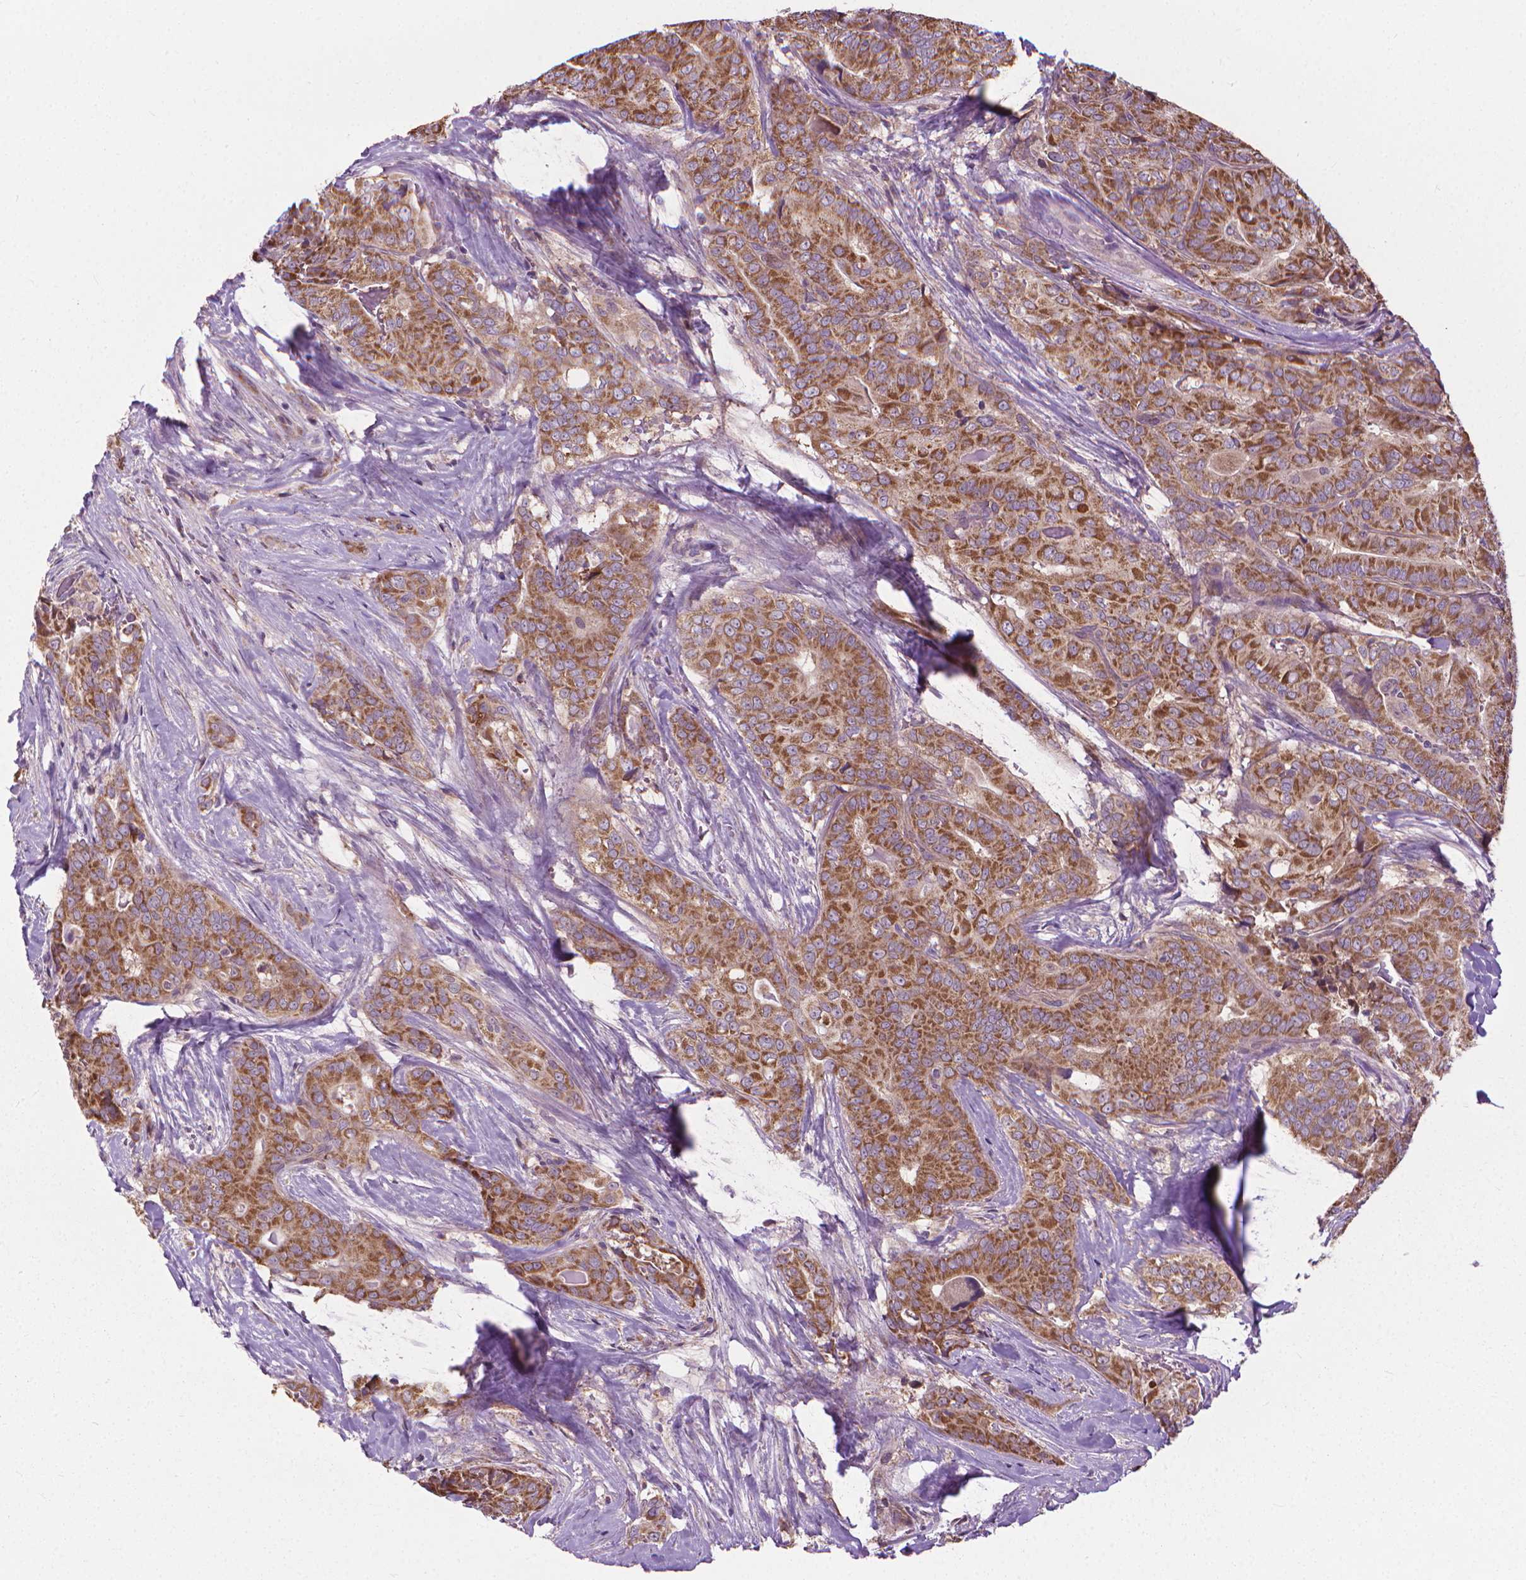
{"staining": {"intensity": "strong", "quantity": ">75%", "location": "cytoplasmic/membranous"}, "tissue": "thyroid cancer", "cell_type": "Tumor cells", "image_type": "cancer", "snomed": [{"axis": "morphology", "description": "Papillary adenocarcinoma, NOS"}, {"axis": "topography", "description": "Thyroid gland"}], "caption": "High-power microscopy captured an immunohistochemistry (IHC) histopathology image of thyroid papillary adenocarcinoma, revealing strong cytoplasmic/membranous positivity in about >75% of tumor cells.", "gene": "NUDT1", "patient": {"sex": "male", "age": 61}}